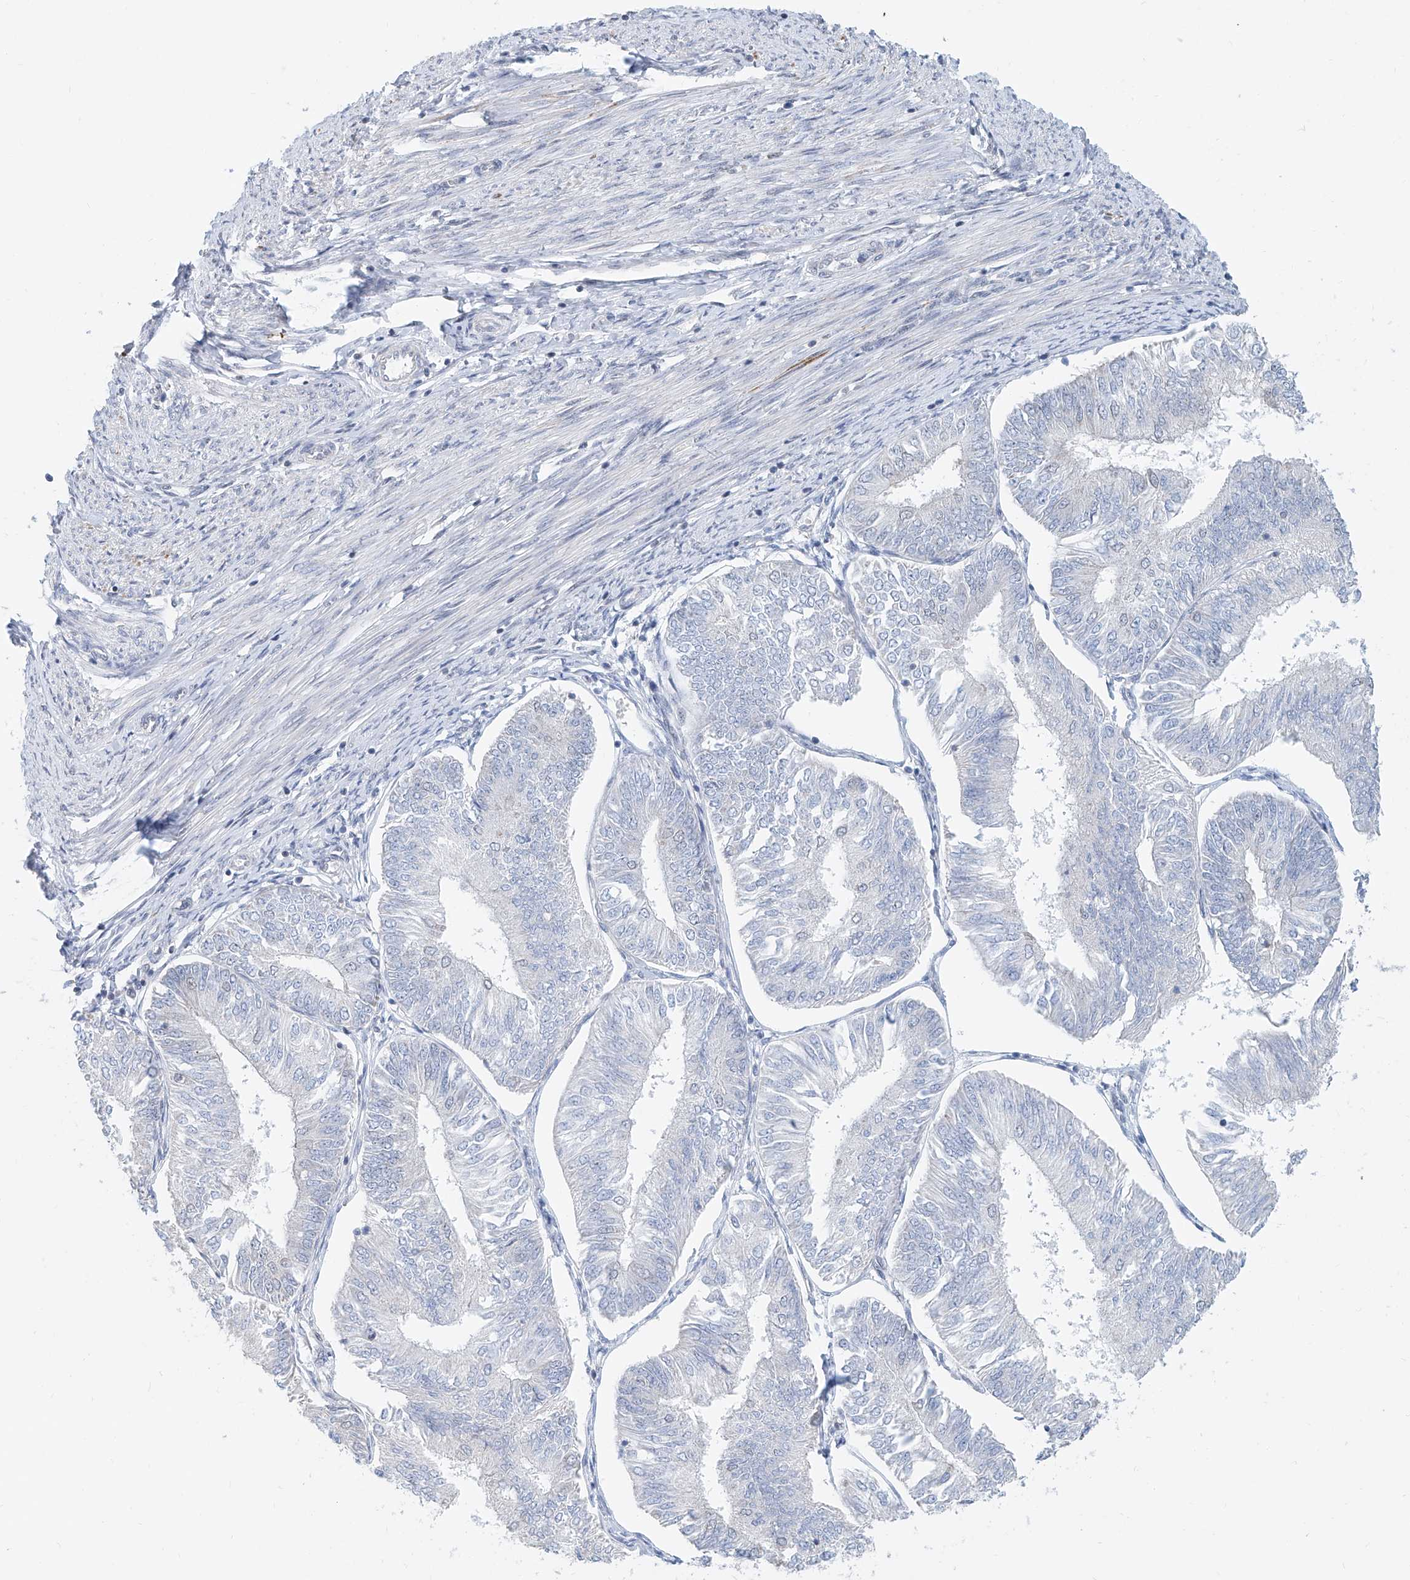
{"staining": {"intensity": "negative", "quantity": "none", "location": "none"}, "tissue": "endometrial cancer", "cell_type": "Tumor cells", "image_type": "cancer", "snomed": [{"axis": "morphology", "description": "Adenocarcinoma, NOS"}, {"axis": "topography", "description": "Endometrium"}], "caption": "Immunohistochemistry (IHC) photomicrograph of neoplastic tissue: endometrial cancer stained with DAB (3,3'-diaminobenzidine) exhibits no significant protein positivity in tumor cells.", "gene": "SDE2", "patient": {"sex": "female", "age": 58}}